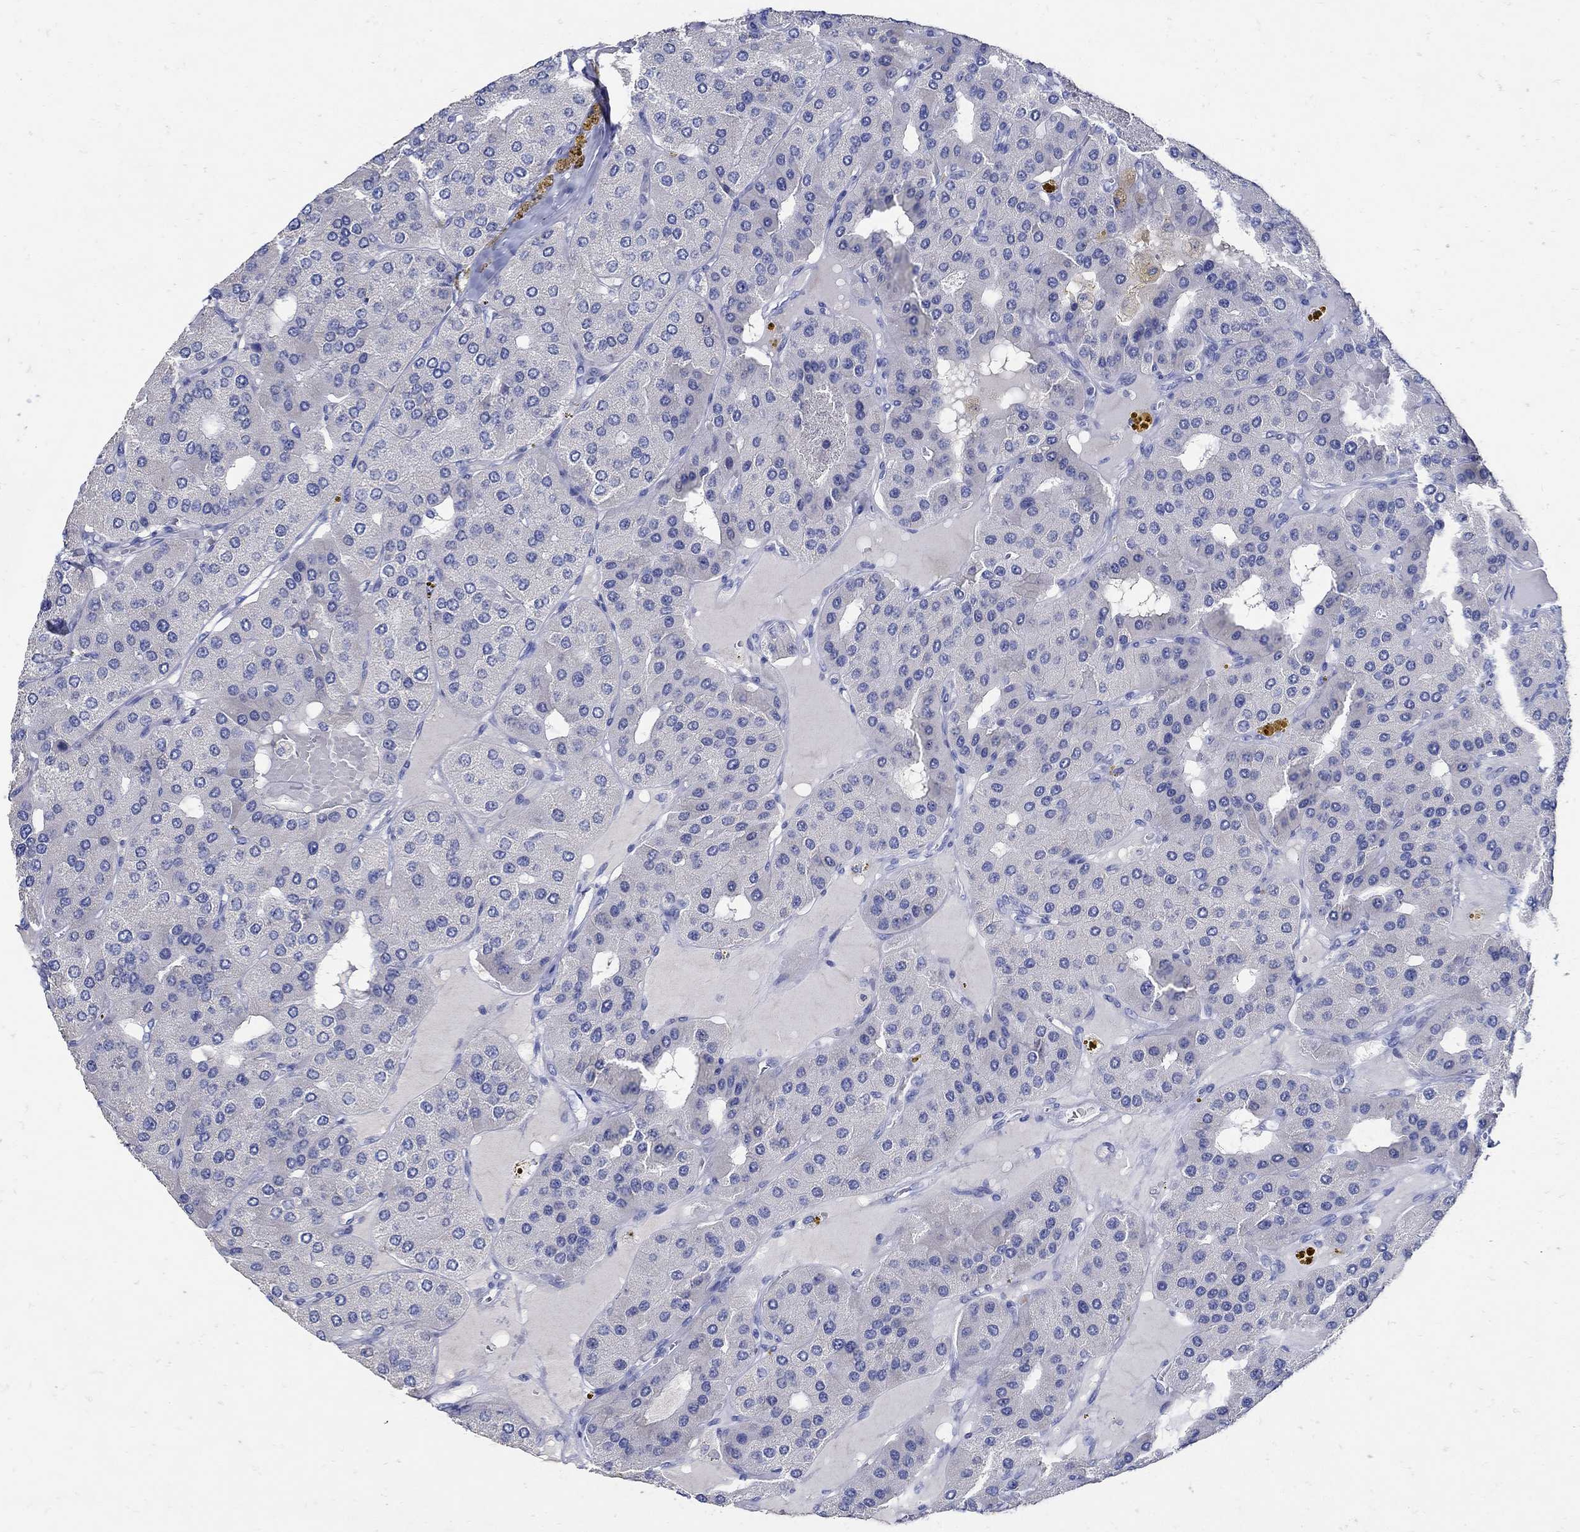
{"staining": {"intensity": "negative", "quantity": "none", "location": "none"}, "tissue": "parathyroid gland", "cell_type": "Glandular cells", "image_type": "normal", "snomed": [{"axis": "morphology", "description": "Normal tissue, NOS"}, {"axis": "morphology", "description": "Adenoma, NOS"}, {"axis": "topography", "description": "Parathyroid gland"}], "caption": "Immunohistochemical staining of normal human parathyroid gland displays no significant positivity in glandular cells. The staining was performed using DAB to visualize the protein expression in brown, while the nuclei were stained in blue with hematoxylin (Magnification: 20x).", "gene": "NOS1", "patient": {"sex": "female", "age": 86}}